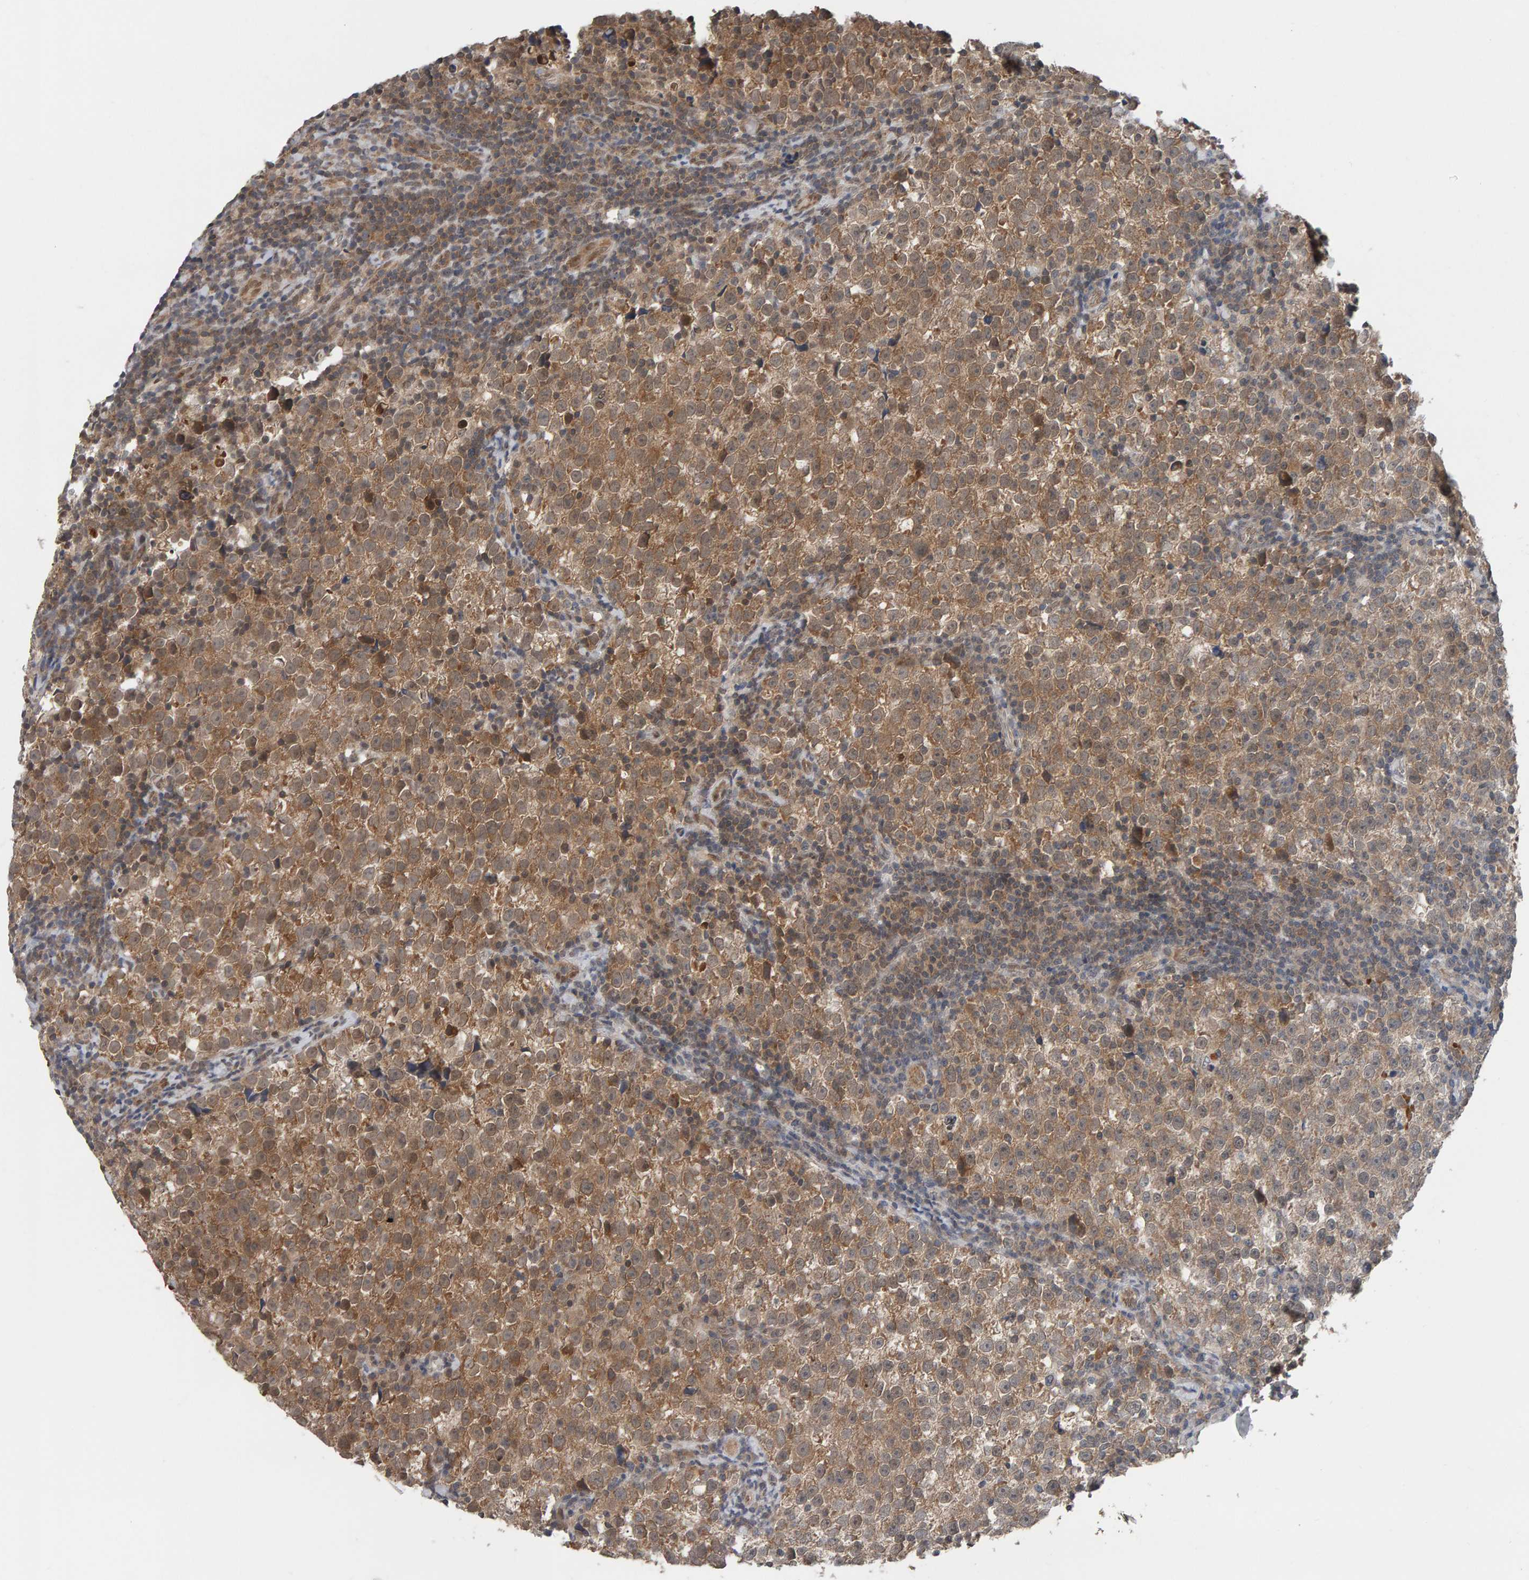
{"staining": {"intensity": "weak", "quantity": ">75%", "location": "cytoplasmic/membranous"}, "tissue": "testis cancer", "cell_type": "Tumor cells", "image_type": "cancer", "snomed": [{"axis": "morphology", "description": "Normal tissue, NOS"}, {"axis": "morphology", "description": "Seminoma, NOS"}, {"axis": "topography", "description": "Testis"}], "caption": "Testis cancer (seminoma) was stained to show a protein in brown. There is low levels of weak cytoplasmic/membranous staining in approximately >75% of tumor cells.", "gene": "COASY", "patient": {"sex": "male", "age": 43}}